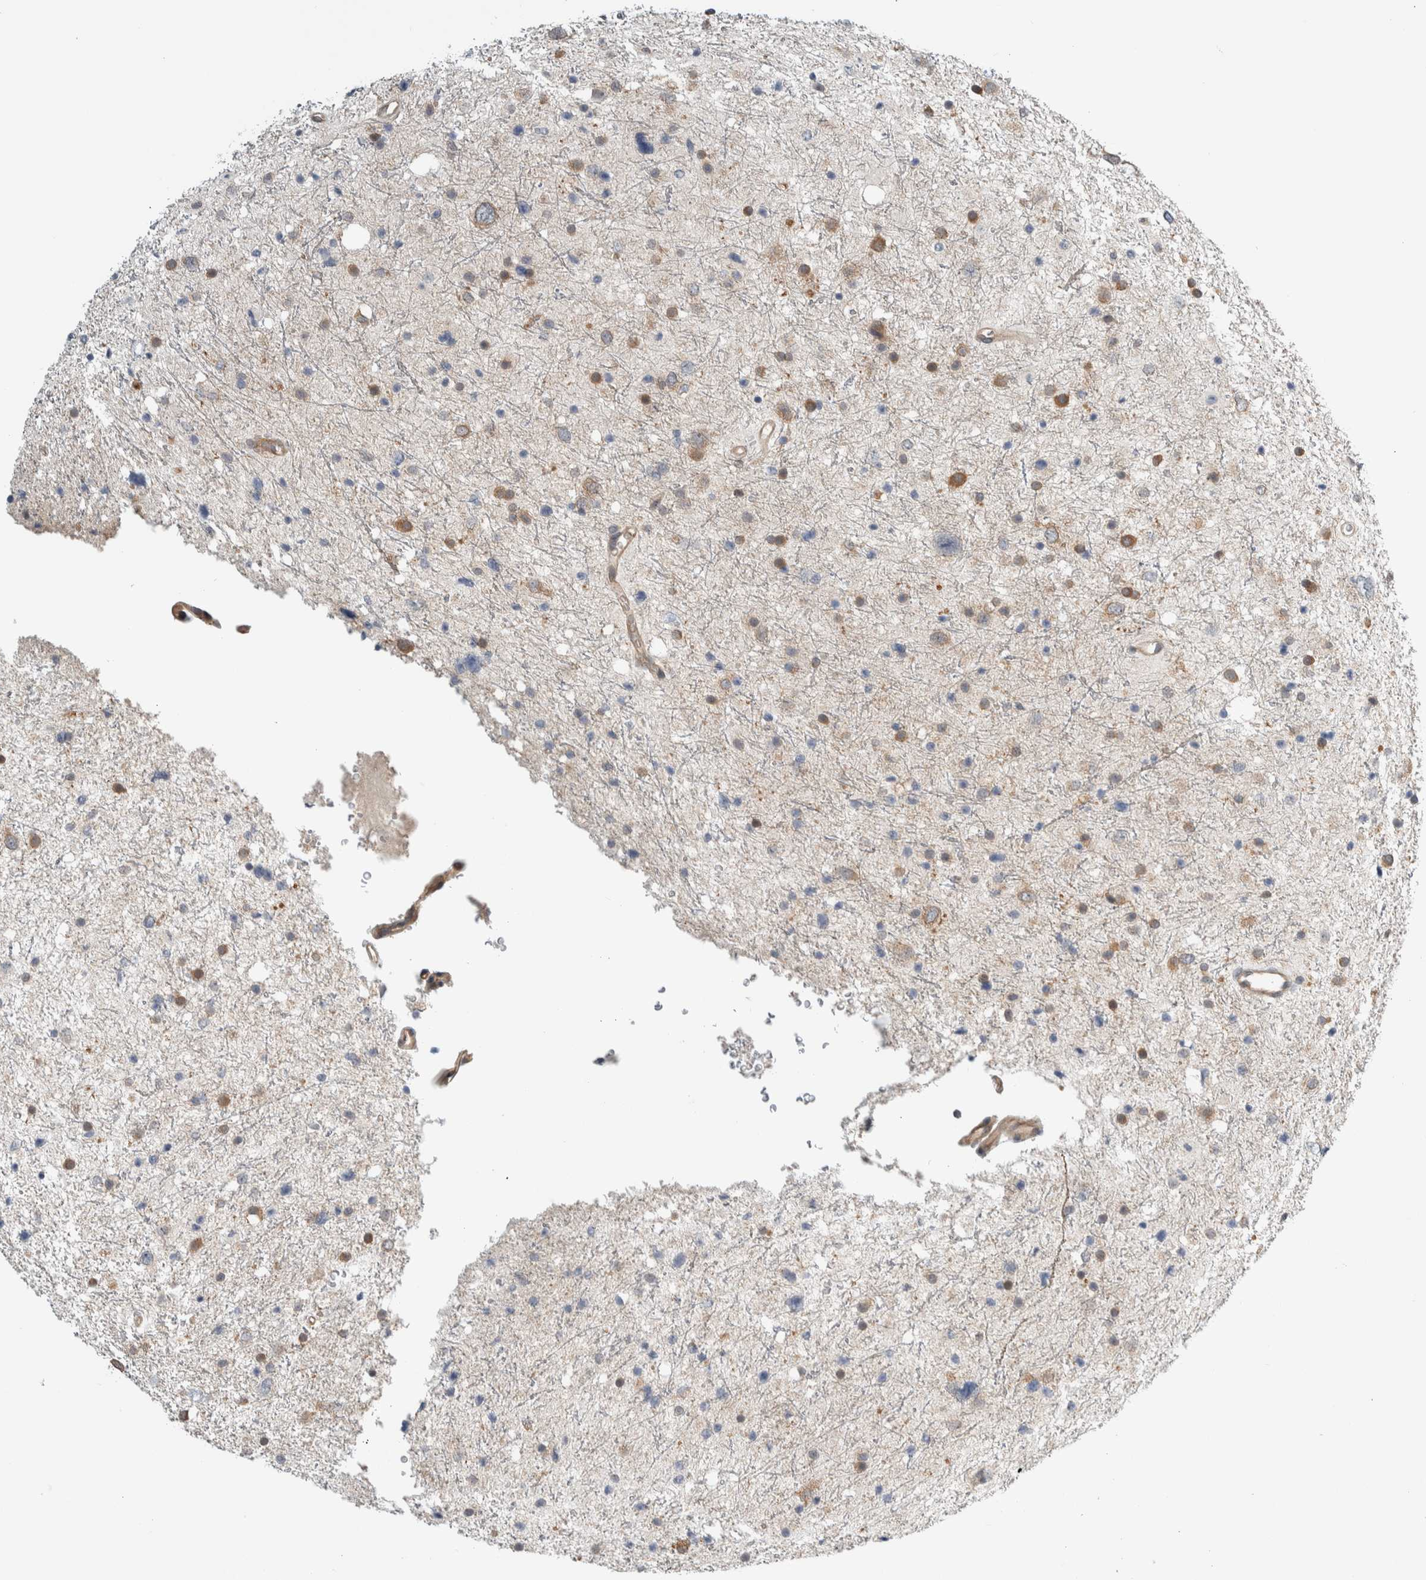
{"staining": {"intensity": "moderate", "quantity": "25%-75%", "location": "cytoplasmic/membranous"}, "tissue": "glioma", "cell_type": "Tumor cells", "image_type": "cancer", "snomed": [{"axis": "morphology", "description": "Glioma, malignant, Low grade"}, {"axis": "topography", "description": "Brain"}], "caption": "This image exhibits glioma stained with IHC to label a protein in brown. The cytoplasmic/membranous of tumor cells show moderate positivity for the protein. Nuclei are counter-stained blue.", "gene": "CCDC43", "patient": {"sex": "female", "age": 37}}